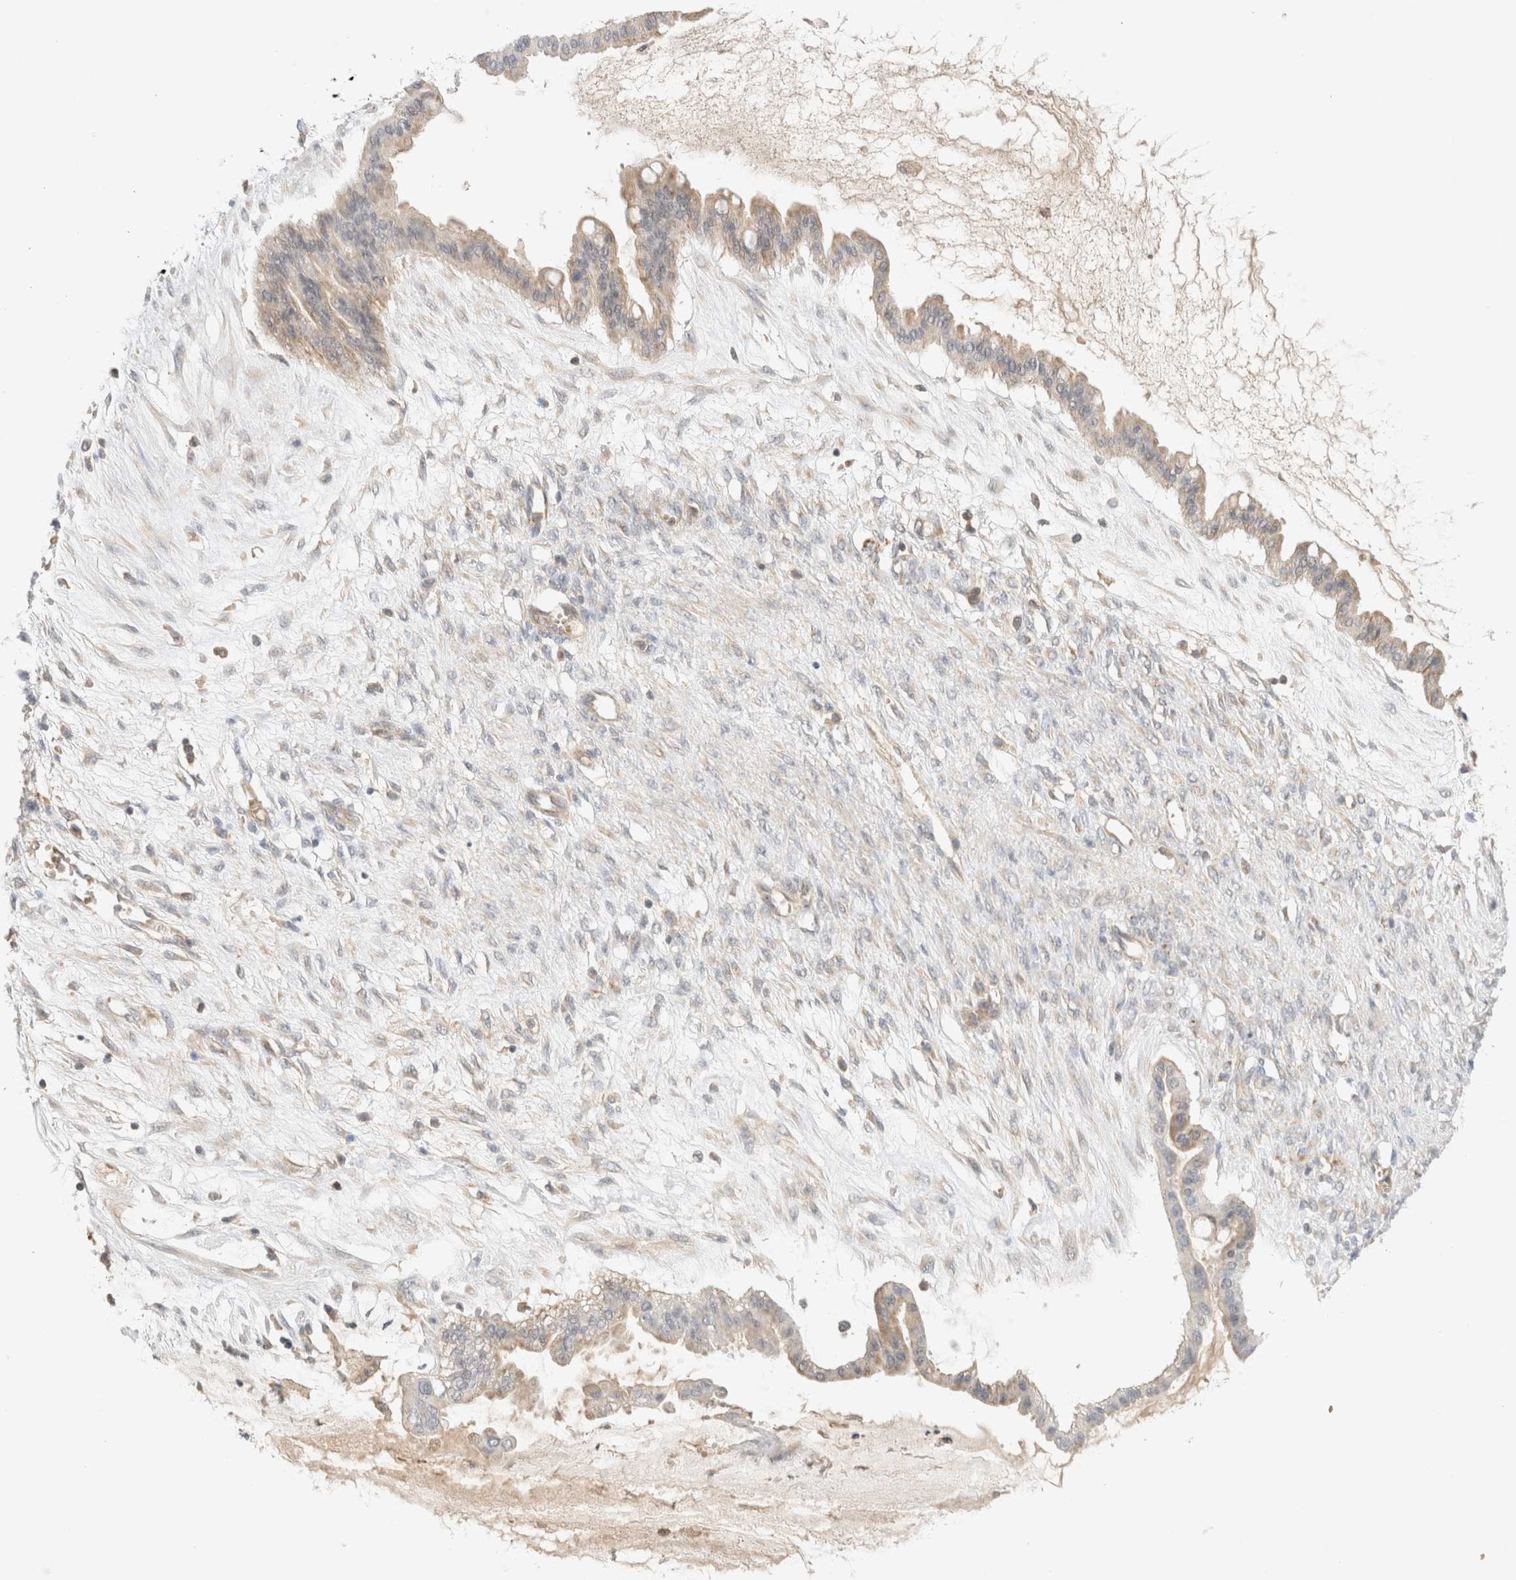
{"staining": {"intensity": "weak", "quantity": "25%-75%", "location": "cytoplasmic/membranous"}, "tissue": "ovarian cancer", "cell_type": "Tumor cells", "image_type": "cancer", "snomed": [{"axis": "morphology", "description": "Cystadenocarcinoma, mucinous, NOS"}, {"axis": "topography", "description": "Ovary"}], "caption": "High-magnification brightfield microscopy of mucinous cystadenocarcinoma (ovarian) stained with DAB (brown) and counterstained with hematoxylin (blue). tumor cells exhibit weak cytoplasmic/membranous expression is identified in approximately25%-75% of cells.", "gene": "MRM3", "patient": {"sex": "female", "age": 73}}